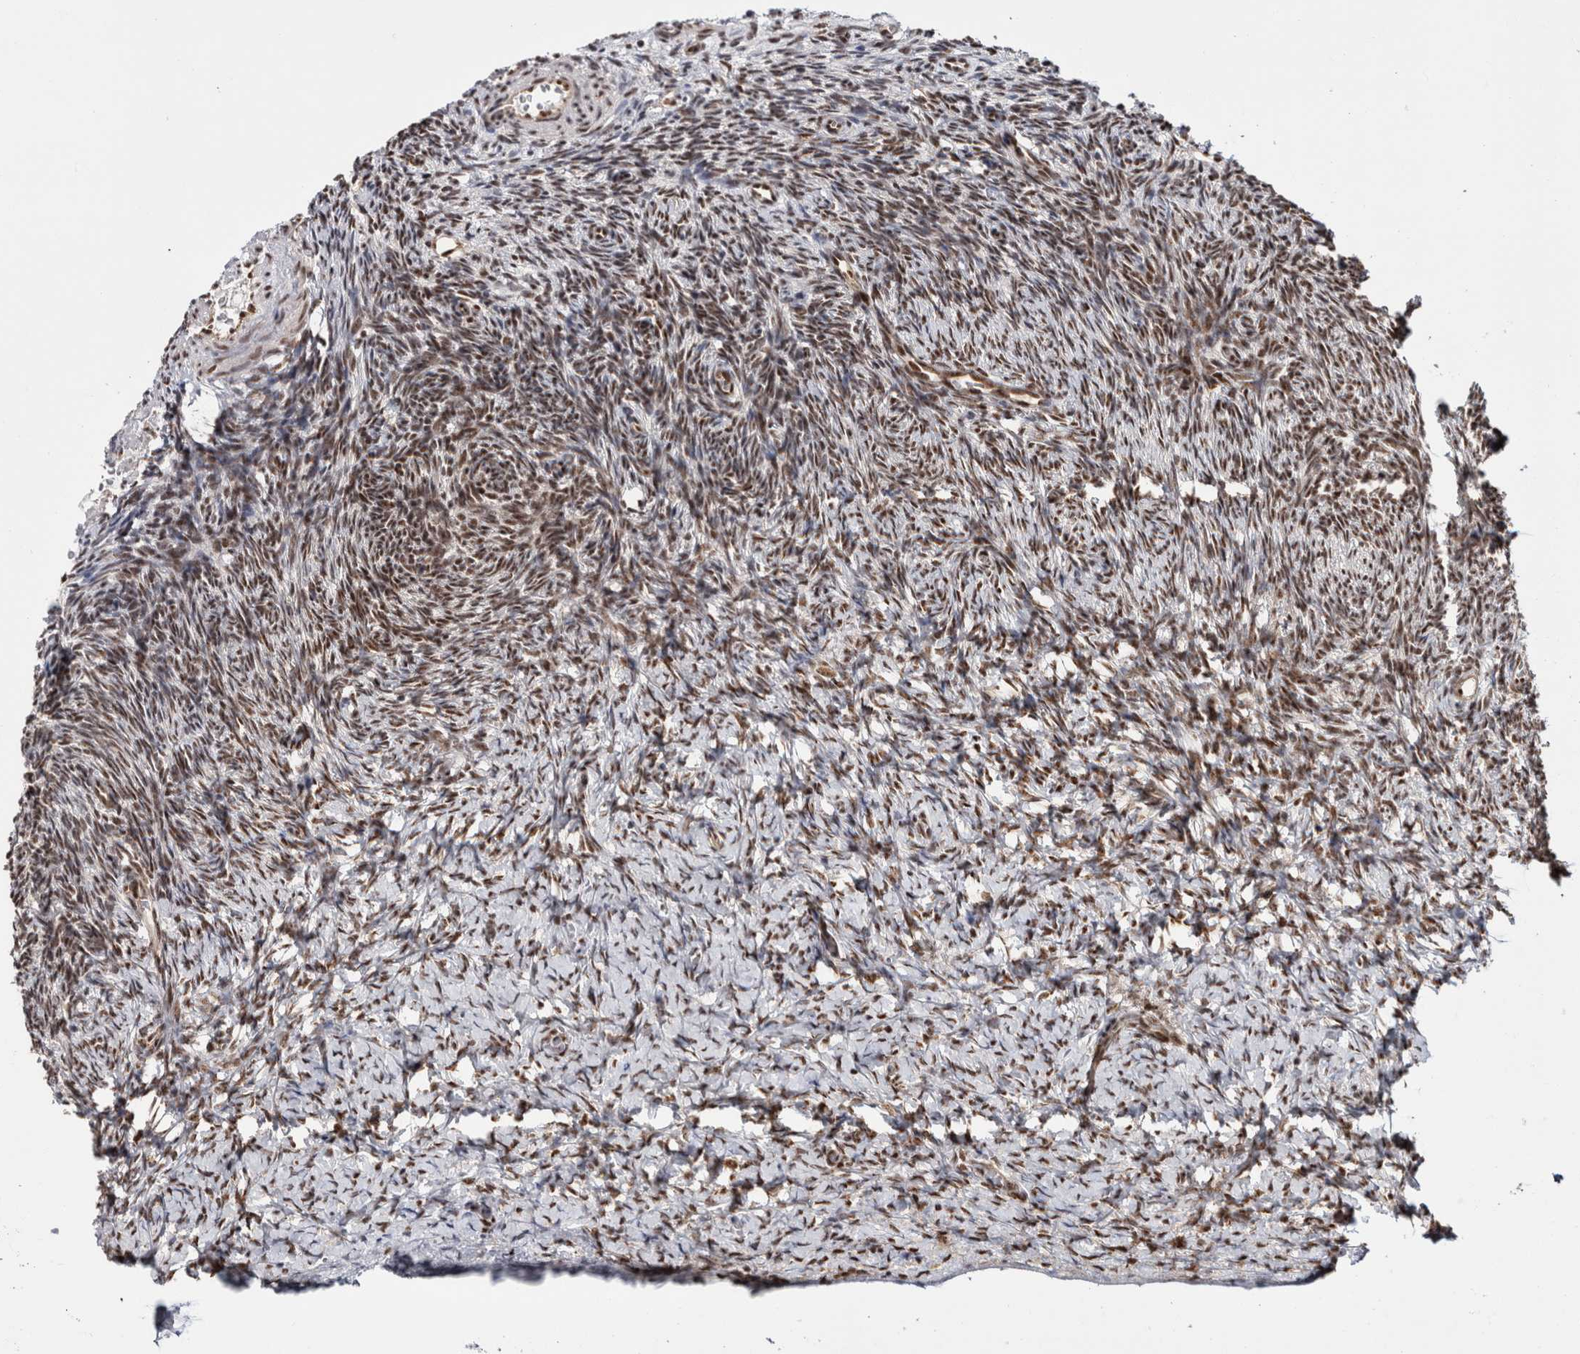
{"staining": {"intensity": "moderate", "quantity": ">75%", "location": "nuclear"}, "tissue": "ovary", "cell_type": "Ovarian stroma cells", "image_type": "normal", "snomed": [{"axis": "morphology", "description": "Normal tissue, NOS"}, {"axis": "topography", "description": "Ovary"}], "caption": "An image of ovary stained for a protein displays moderate nuclear brown staining in ovarian stroma cells.", "gene": "MKNK1", "patient": {"sex": "female", "age": 34}}